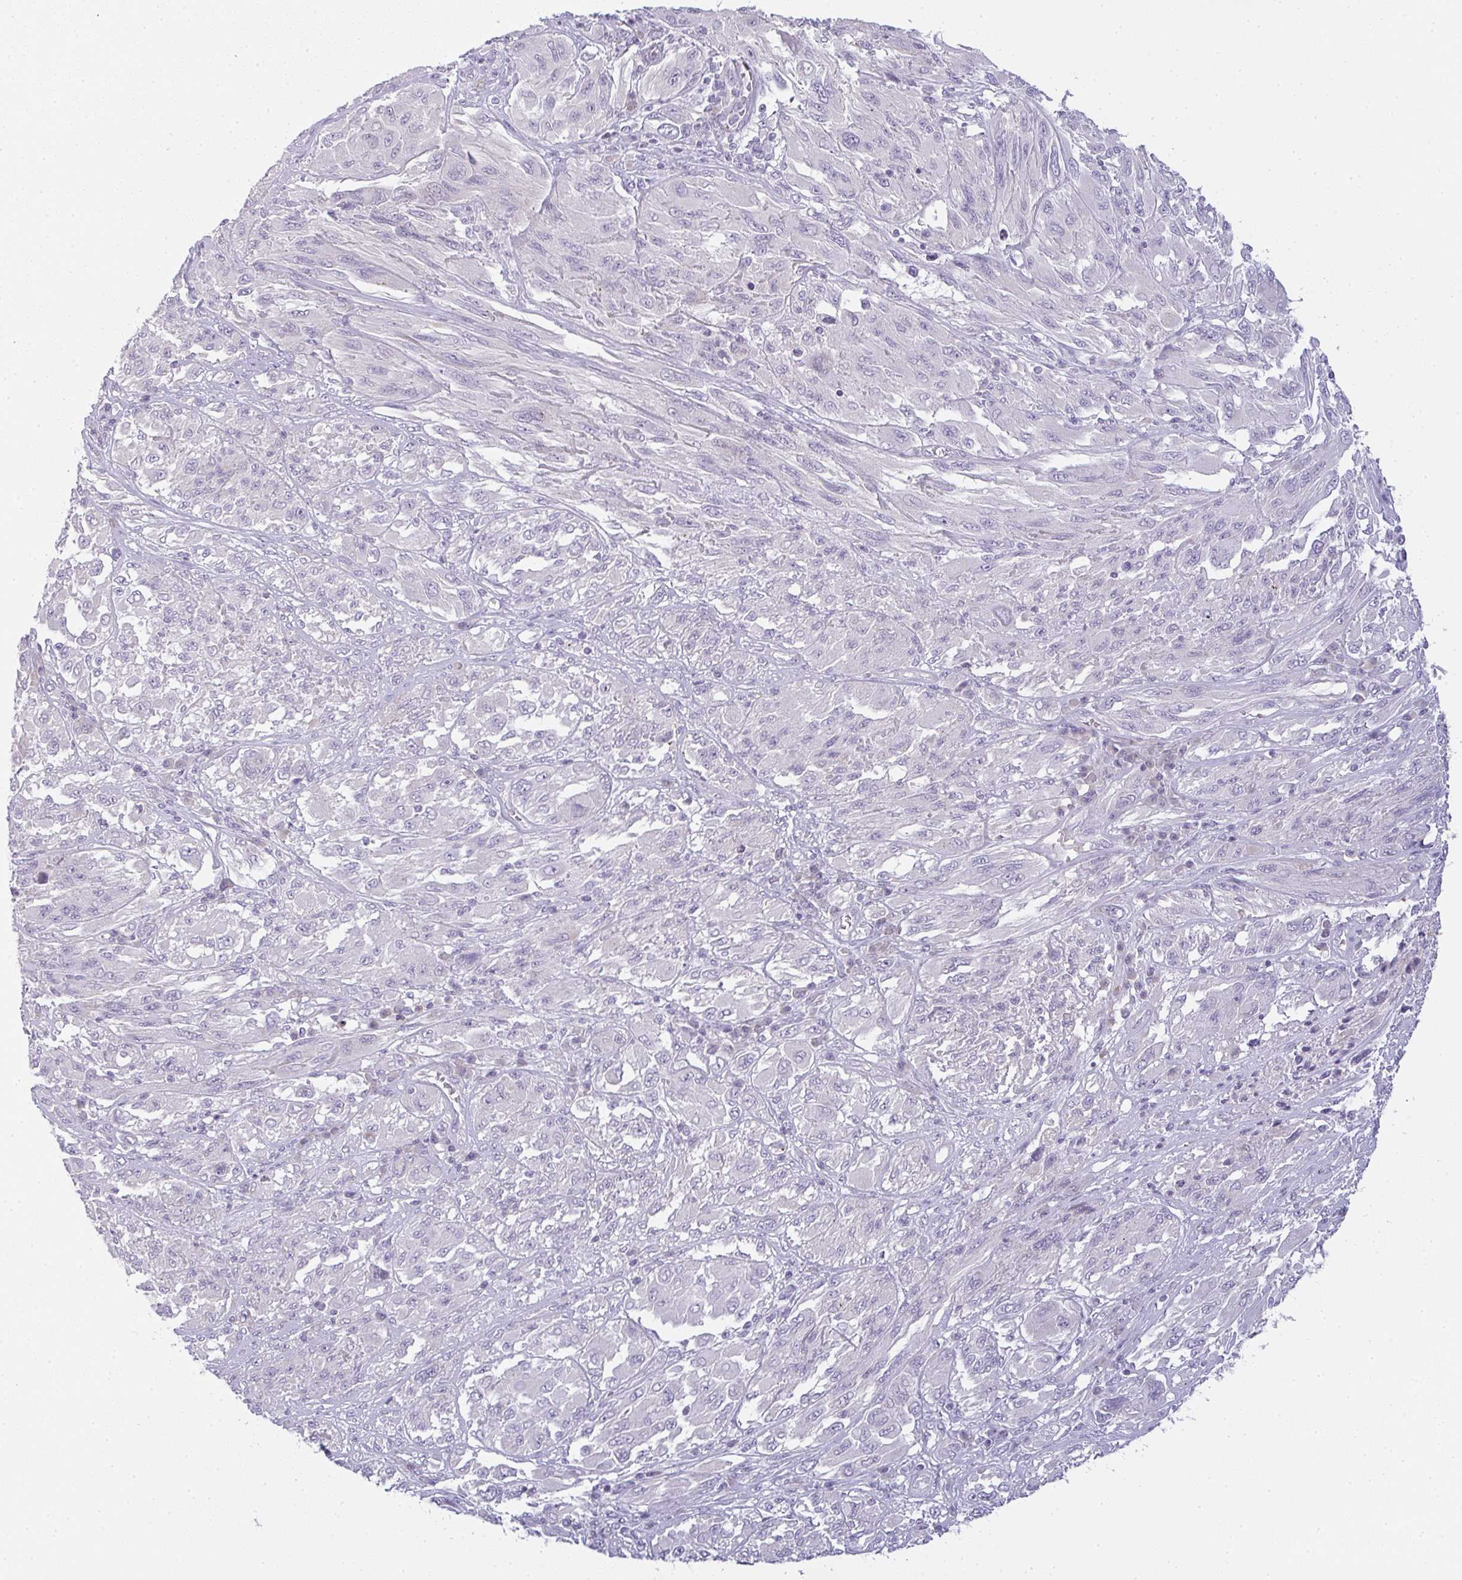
{"staining": {"intensity": "negative", "quantity": "none", "location": "none"}, "tissue": "melanoma", "cell_type": "Tumor cells", "image_type": "cancer", "snomed": [{"axis": "morphology", "description": "Malignant melanoma, NOS"}, {"axis": "topography", "description": "Skin"}], "caption": "Immunohistochemistry histopathology image of neoplastic tissue: malignant melanoma stained with DAB displays no significant protein staining in tumor cells.", "gene": "SIRPB2", "patient": {"sex": "female", "age": 91}}